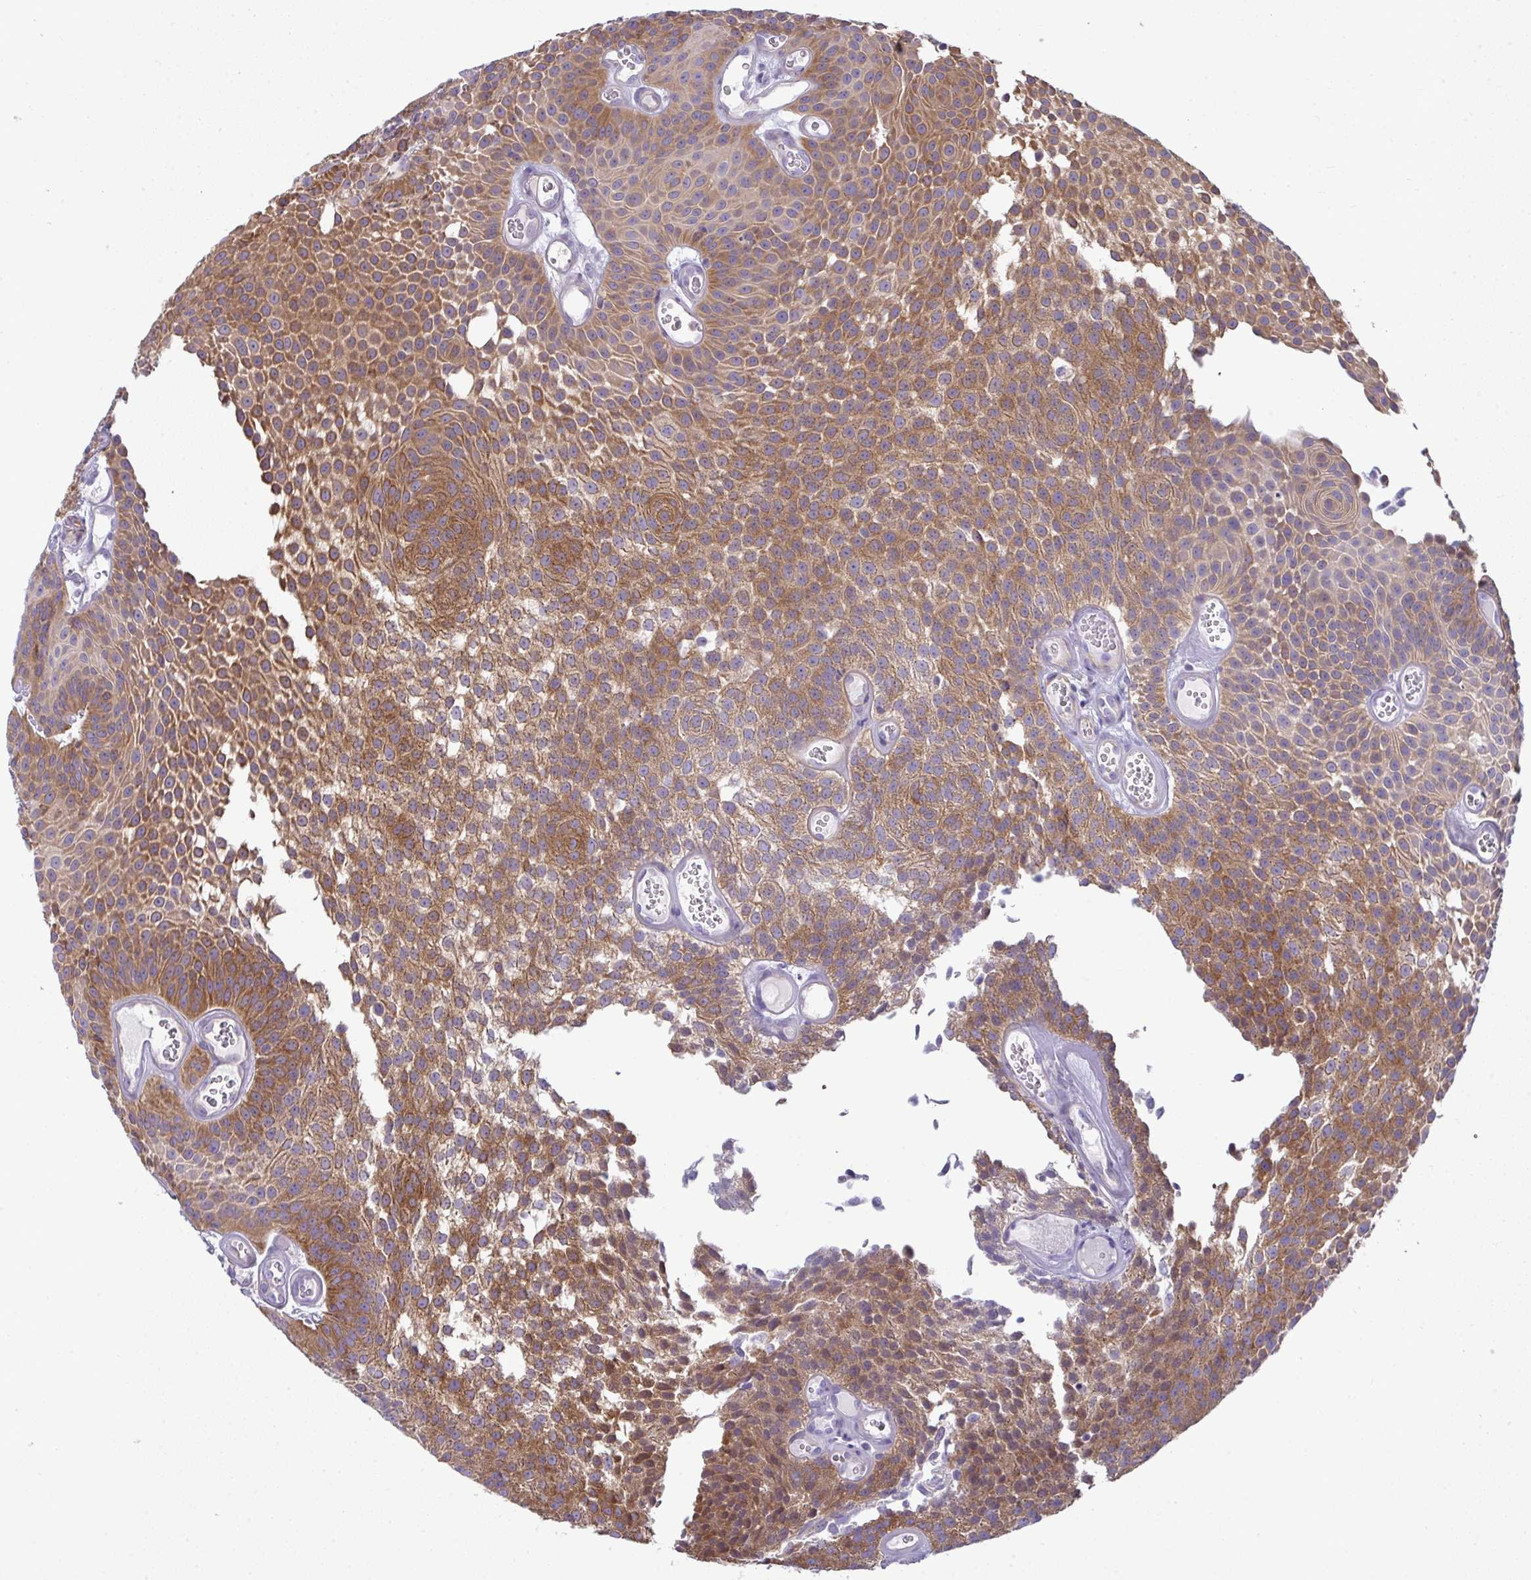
{"staining": {"intensity": "moderate", "quantity": ">75%", "location": "cytoplasmic/membranous"}, "tissue": "urothelial cancer", "cell_type": "Tumor cells", "image_type": "cancer", "snomed": [{"axis": "morphology", "description": "Urothelial carcinoma, Low grade"}, {"axis": "topography", "description": "Urinary bladder"}], "caption": "Immunohistochemical staining of low-grade urothelial carcinoma displays medium levels of moderate cytoplasmic/membranous protein expression in approximately >75% of tumor cells.", "gene": "SLC30A6", "patient": {"sex": "male", "age": 82}}